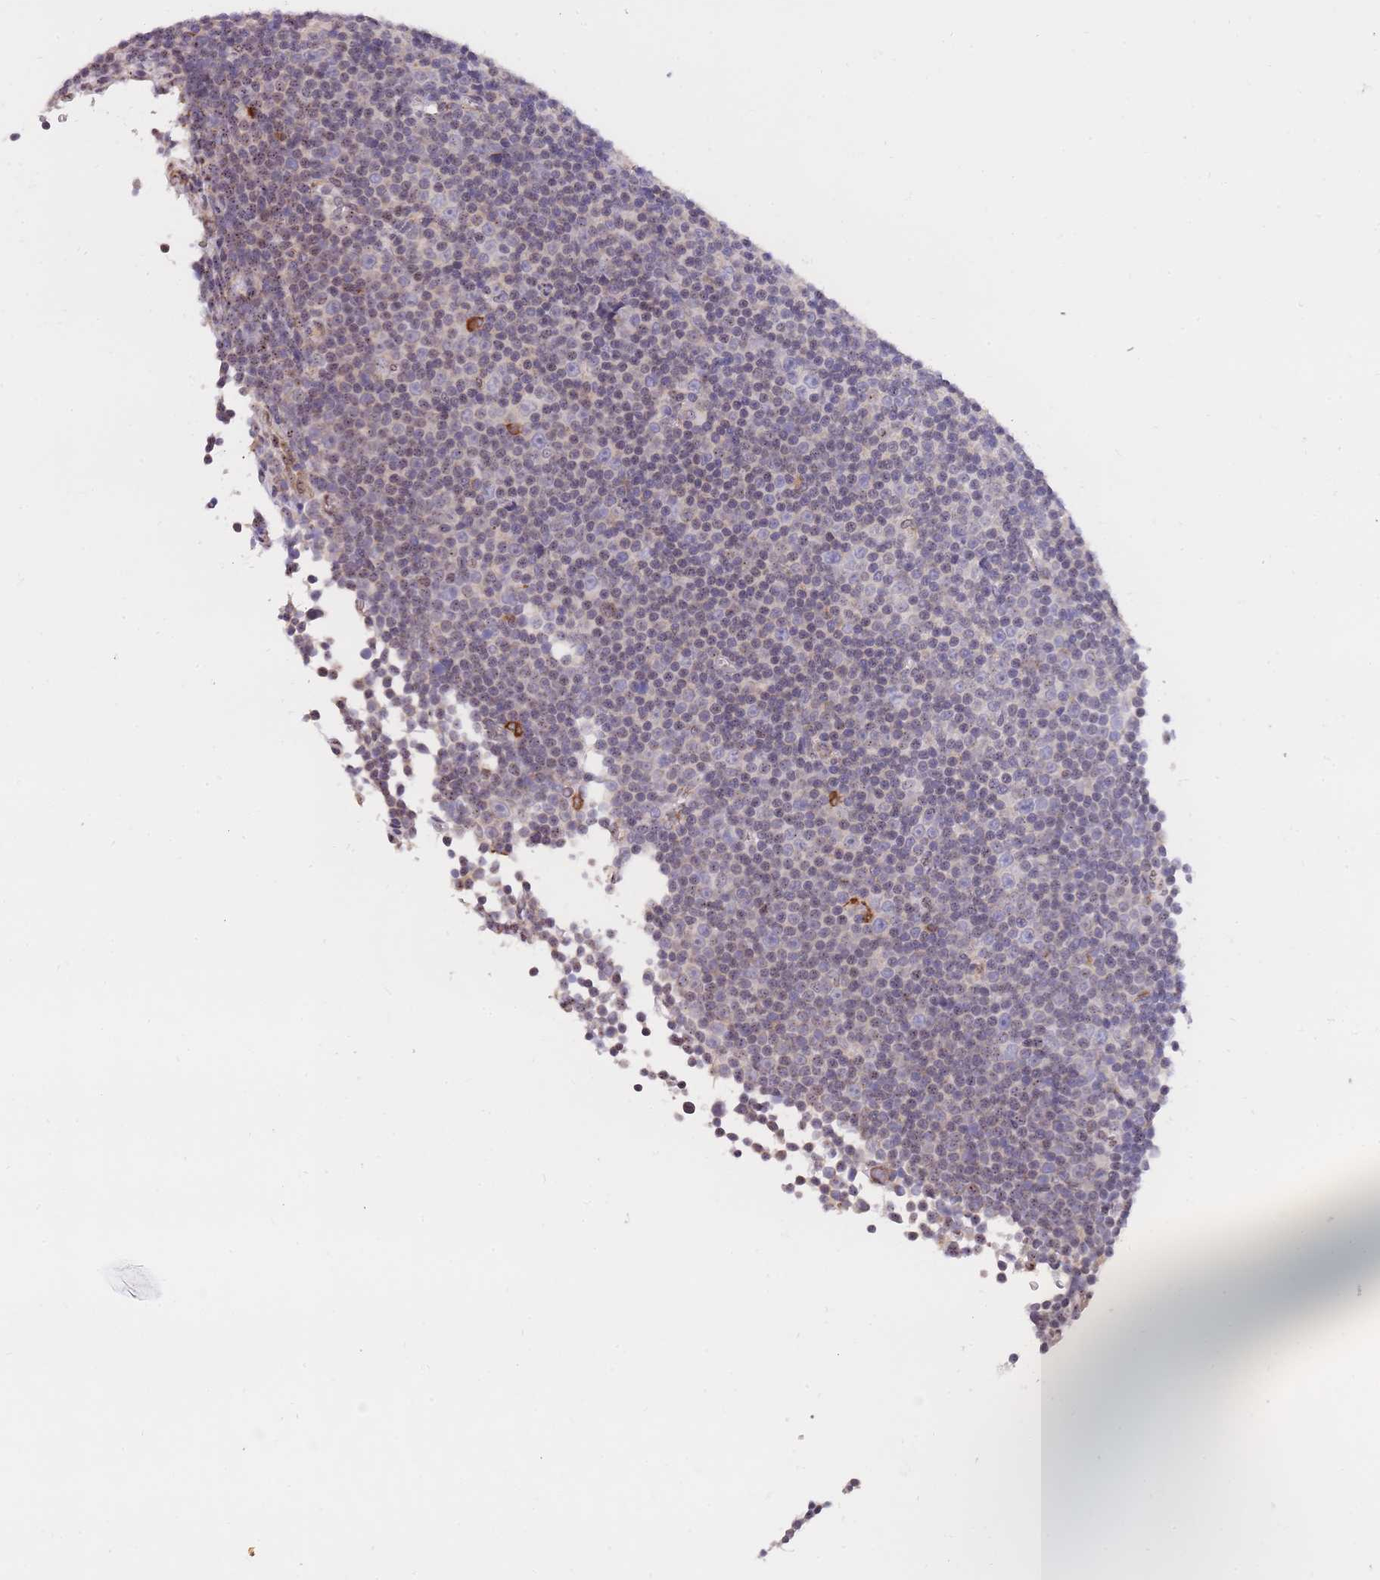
{"staining": {"intensity": "negative", "quantity": "none", "location": "none"}, "tissue": "lymphoma", "cell_type": "Tumor cells", "image_type": "cancer", "snomed": [{"axis": "morphology", "description": "Malignant lymphoma, non-Hodgkin's type, Low grade"}, {"axis": "topography", "description": "Lymph node"}], "caption": "Immunohistochemistry image of neoplastic tissue: lymphoma stained with DAB exhibits no significant protein positivity in tumor cells.", "gene": "ZNF662", "patient": {"sex": "female", "age": 67}}